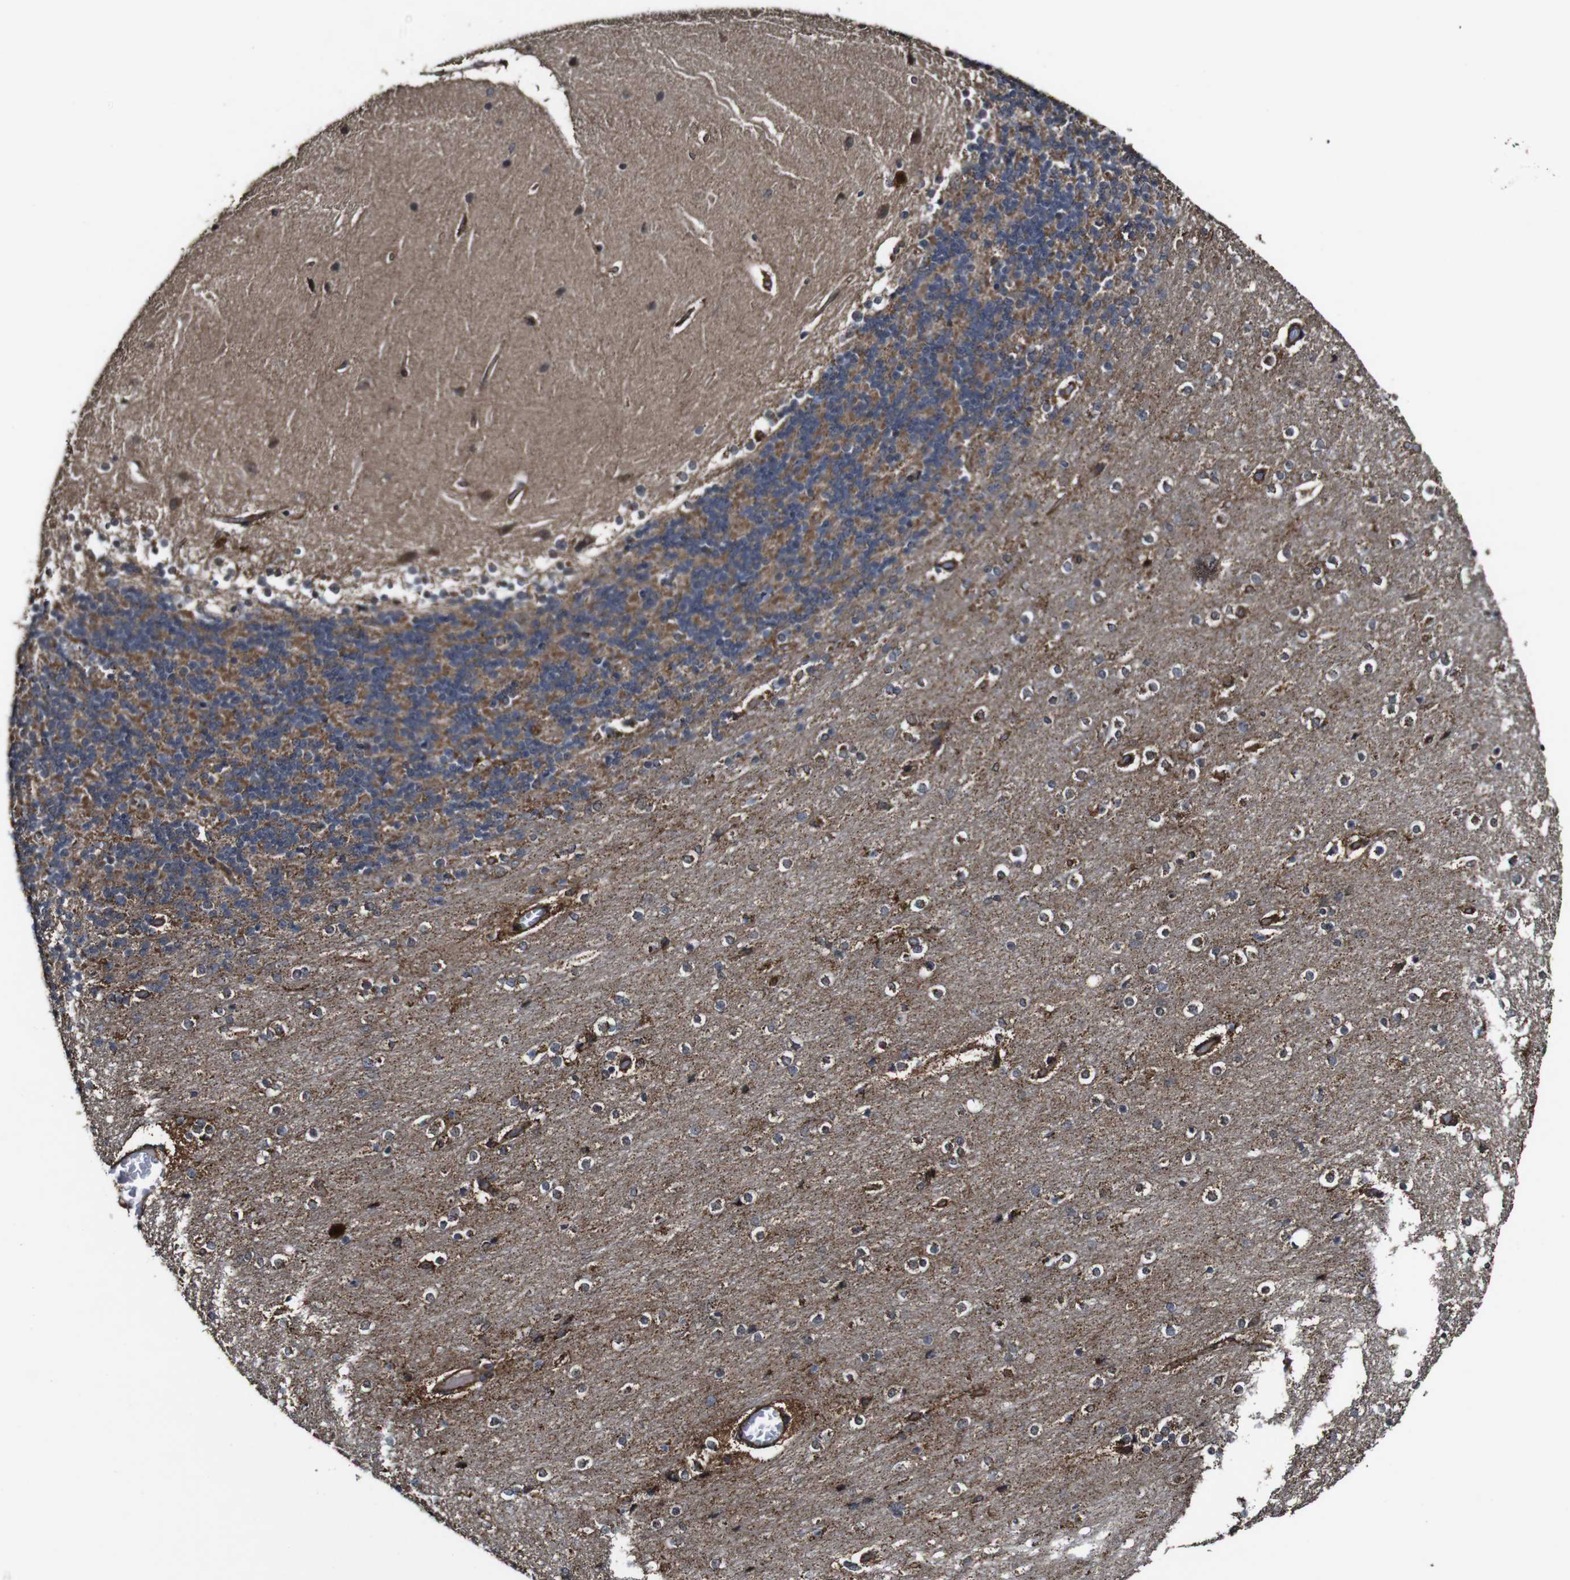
{"staining": {"intensity": "strong", "quantity": "25%-75%", "location": "cytoplasmic/membranous"}, "tissue": "cerebellum", "cell_type": "Cells in granular layer", "image_type": "normal", "snomed": [{"axis": "morphology", "description": "Normal tissue, NOS"}, {"axis": "topography", "description": "Cerebellum"}], "caption": "Immunohistochemistry (IHC) of unremarkable cerebellum demonstrates high levels of strong cytoplasmic/membranous staining in about 25%-75% of cells in granular layer.", "gene": "BTN3A3", "patient": {"sex": "female", "age": 54}}